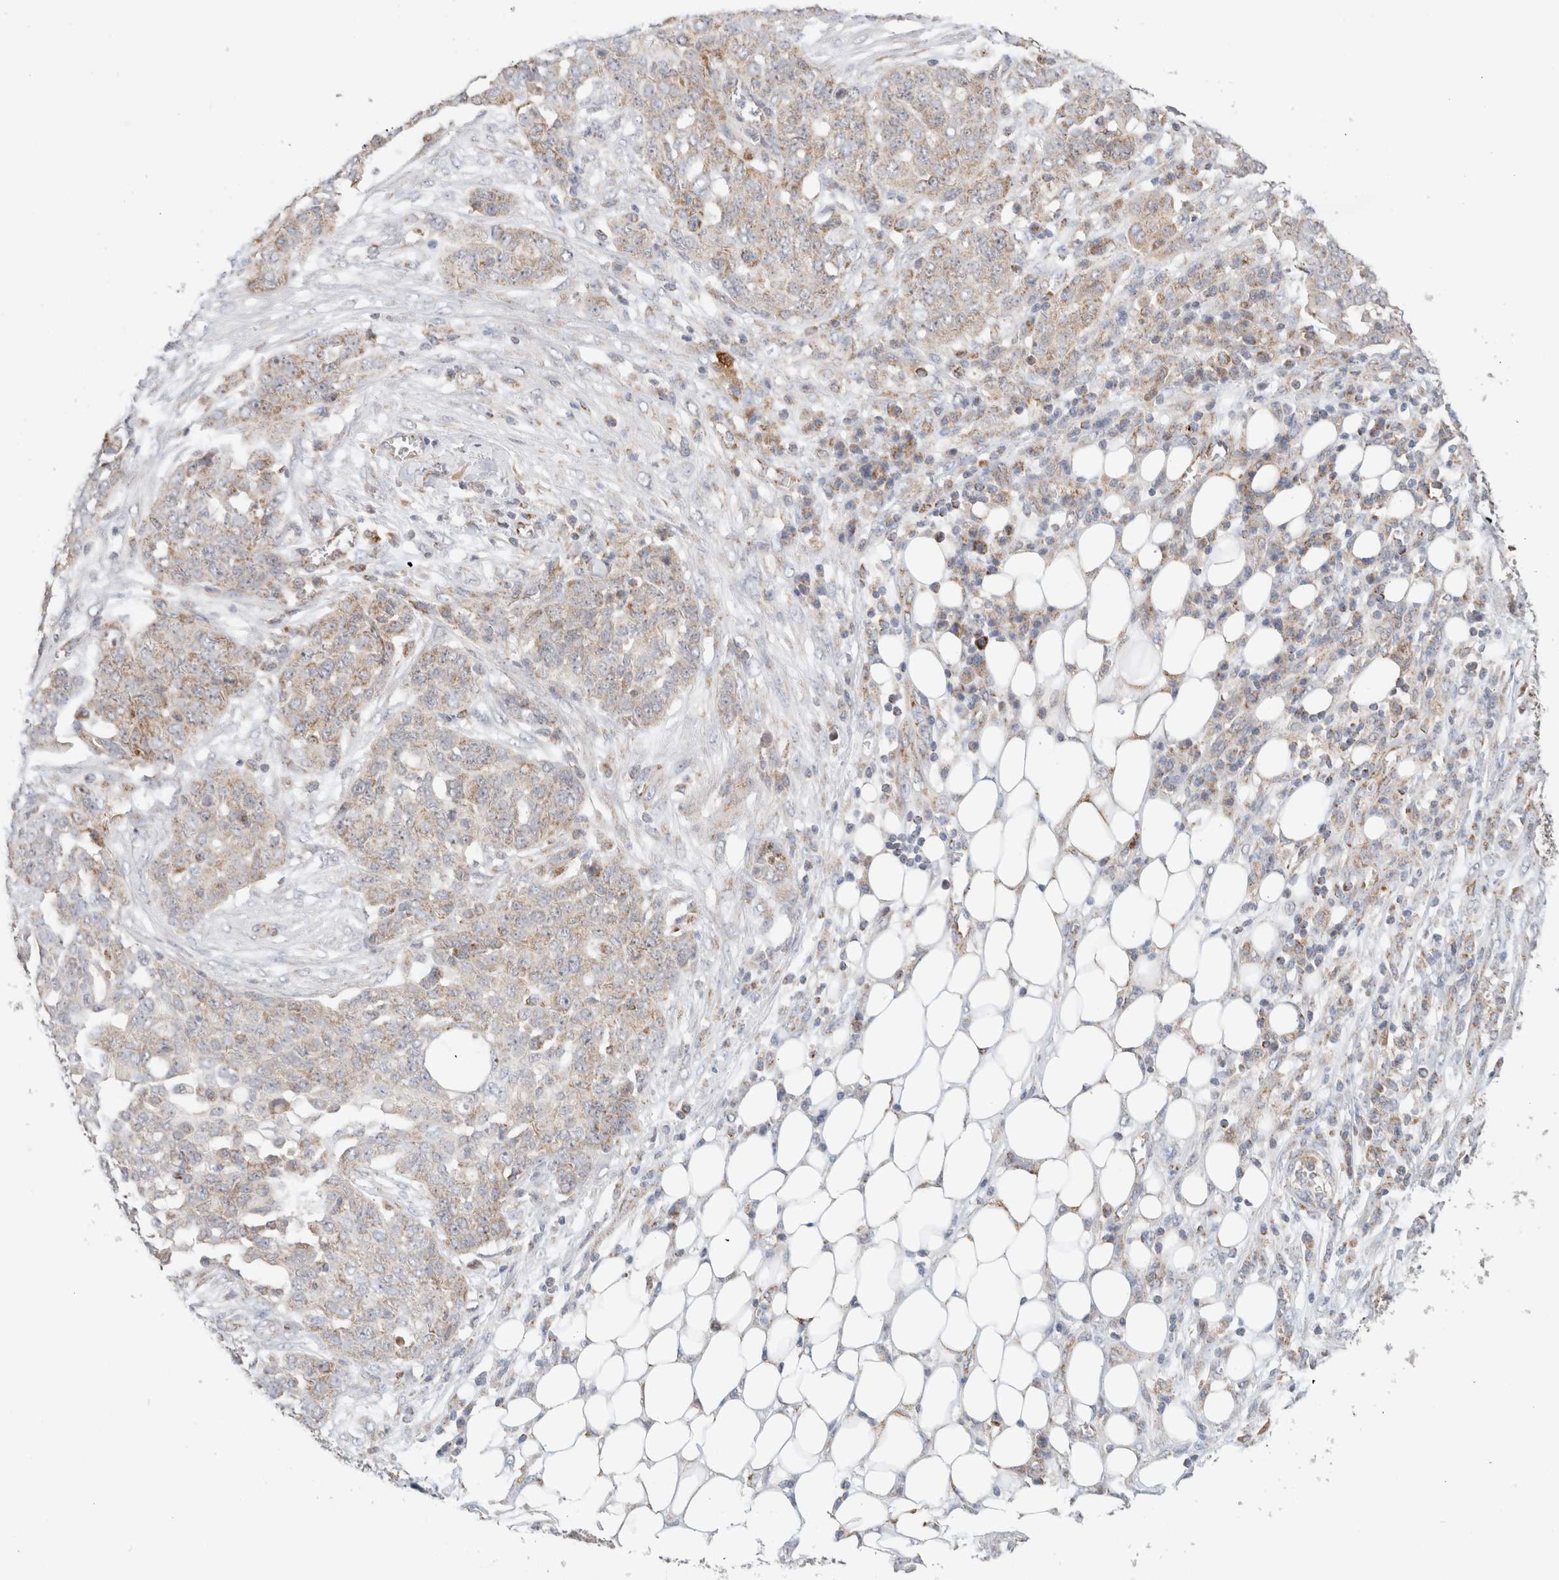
{"staining": {"intensity": "weak", "quantity": ">75%", "location": "cytoplasmic/membranous"}, "tissue": "ovarian cancer", "cell_type": "Tumor cells", "image_type": "cancer", "snomed": [{"axis": "morphology", "description": "Cystadenocarcinoma, serous, NOS"}, {"axis": "topography", "description": "Soft tissue"}, {"axis": "topography", "description": "Ovary"}], "caption": "The immunohistochemical stain highlights weak cytoplasmic/membranous positivity in tumor cells of ovarian cancer tissue.", "gene": "MRM3", "patient": {"sex": "female", "age": 57}}